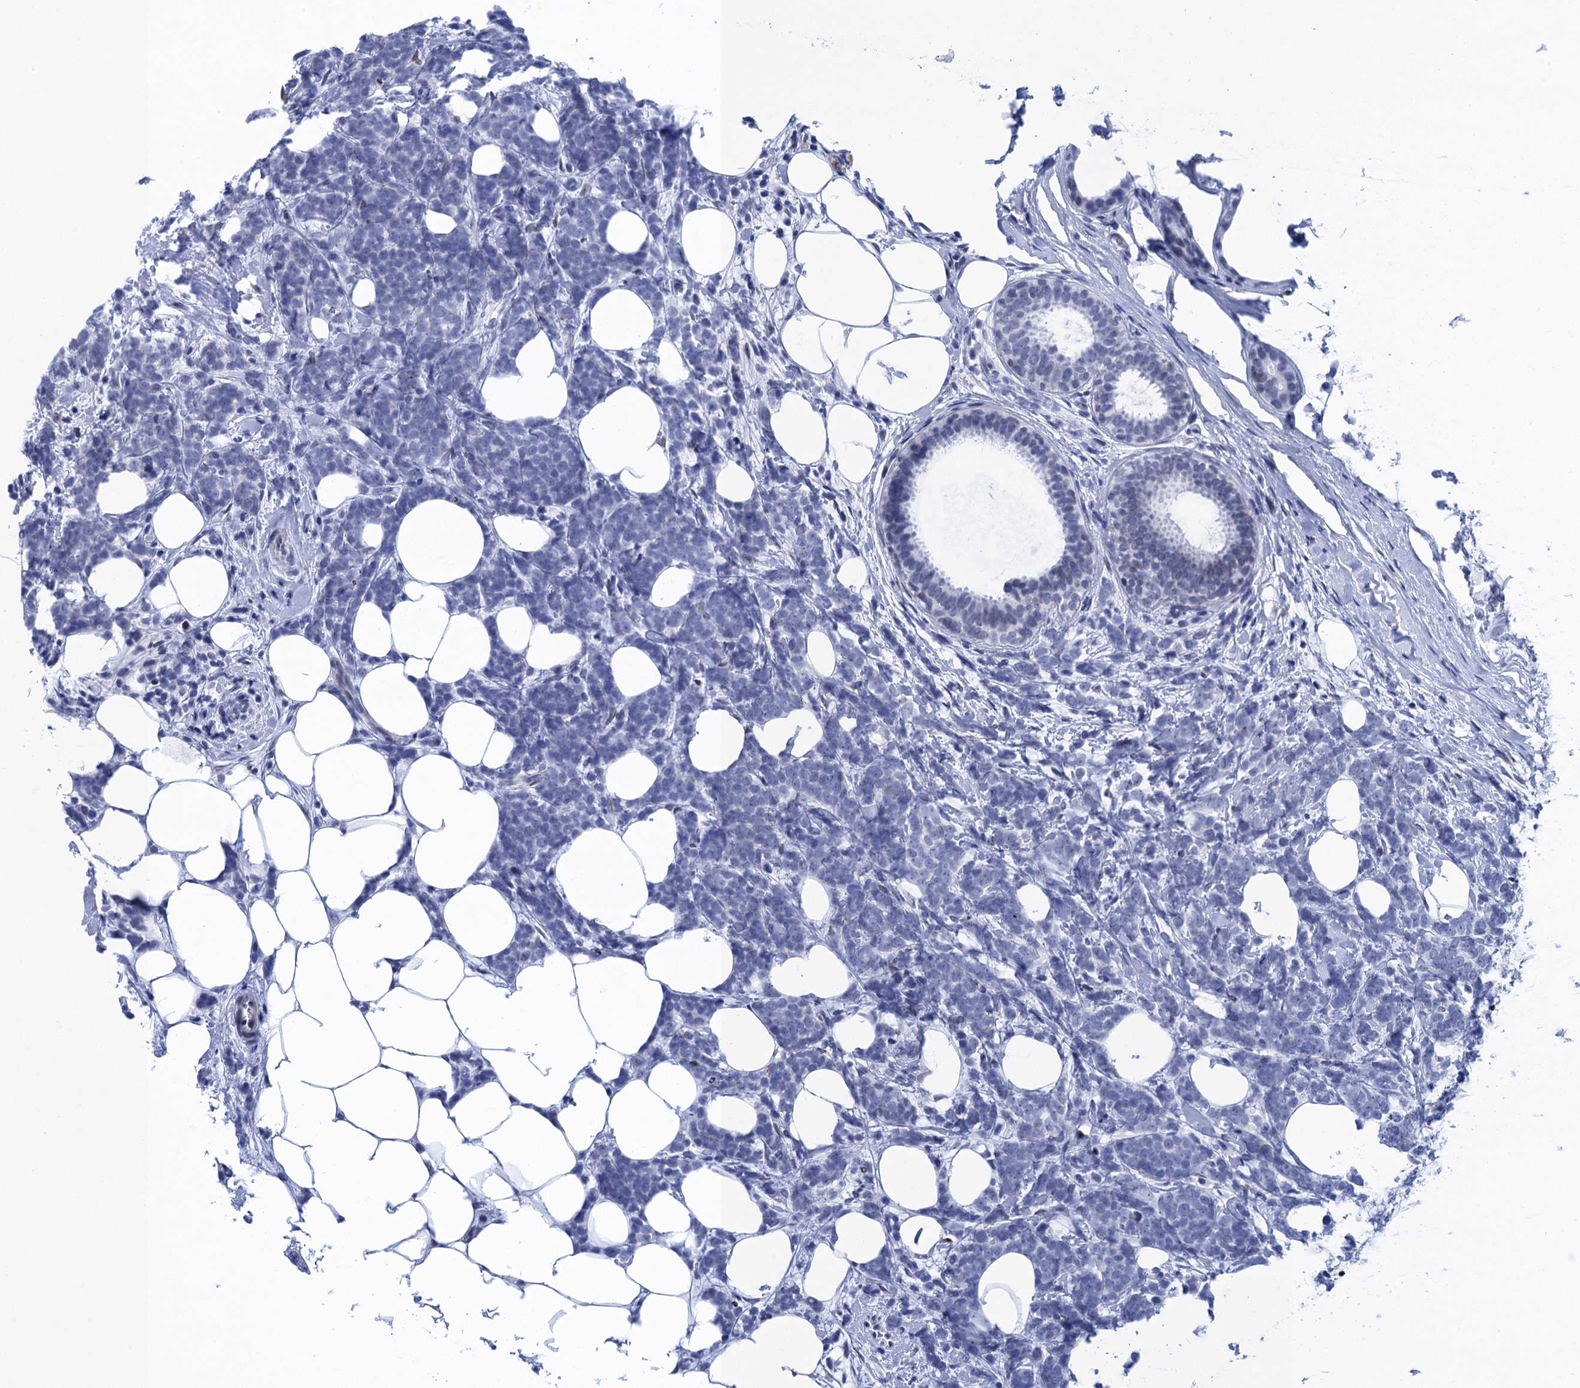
{"staining": {"intensity": "negative", "quantity": "none", "location": "none"}, "tissue": "breast cancer", "cell_type": "Tumor cells", "image_type": "cancer", "snomed": [{"axis": "morphology", "description": "Lobular carcinoma"}, {"axis": "topography", "description": "Breast"}], "caption": "Breast lobular carcinoma was stained to show a protein in brown. There is no significant positivity in tumor cells.", "gene": "METTL25", "patient": {"sex": "female", "age": 58}}